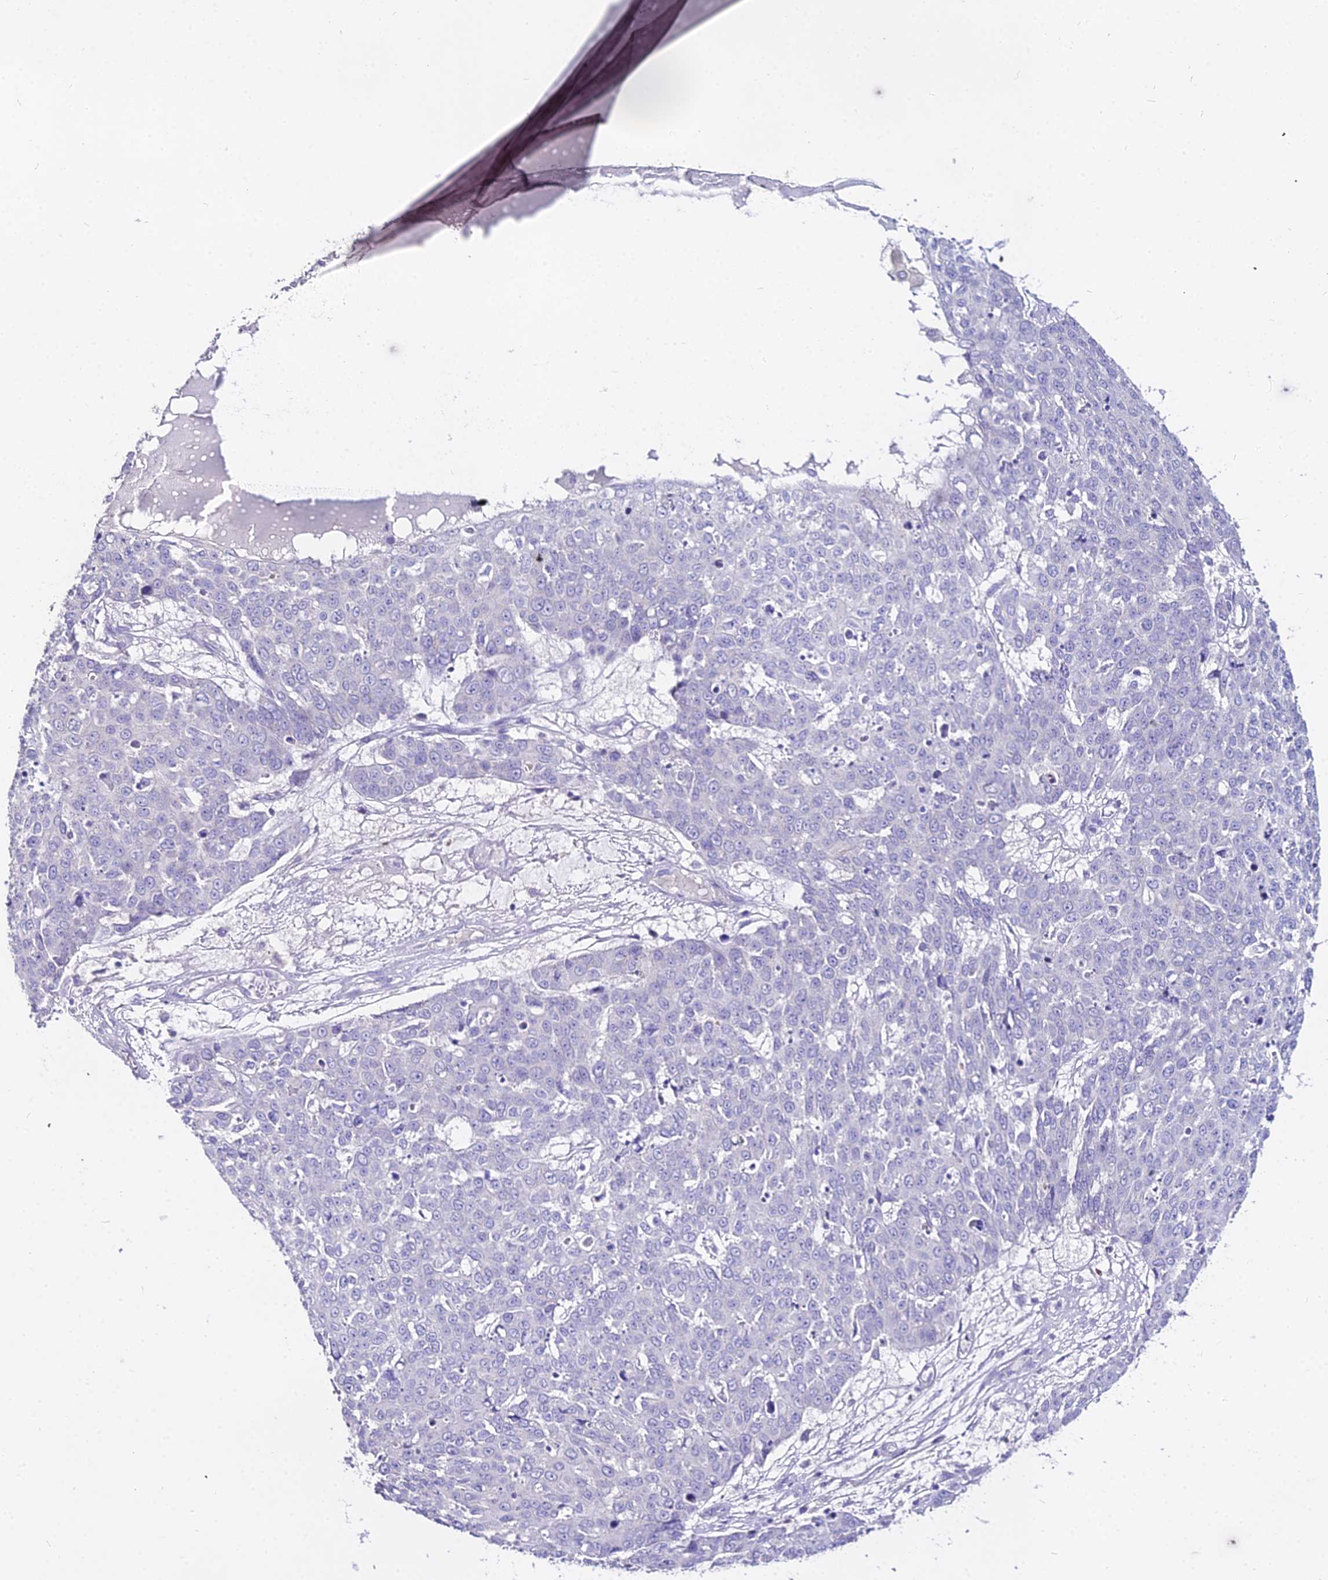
{"staining": {"intensity": "negative", "quantity": "none", "location": "none"}, "tissue": "skin cancer", "cell_type": "Tumor cells", "image_type": "cancer", "snomed": [{"axis": "morphology", "description": "Squamous cell carcinoma, NOS"}, {"axis": "topography", "description": "Skin"}], "caption": "There is no significant positivity in tumor cells of skin cancer. The staining is performed using DAB (3,3'-diaminobenzidine) brown chromogen with nuclei counter-stained in using hematoxylin.", "gene": "GLYAT", "patient": {"sex": "male", "age": 71}}